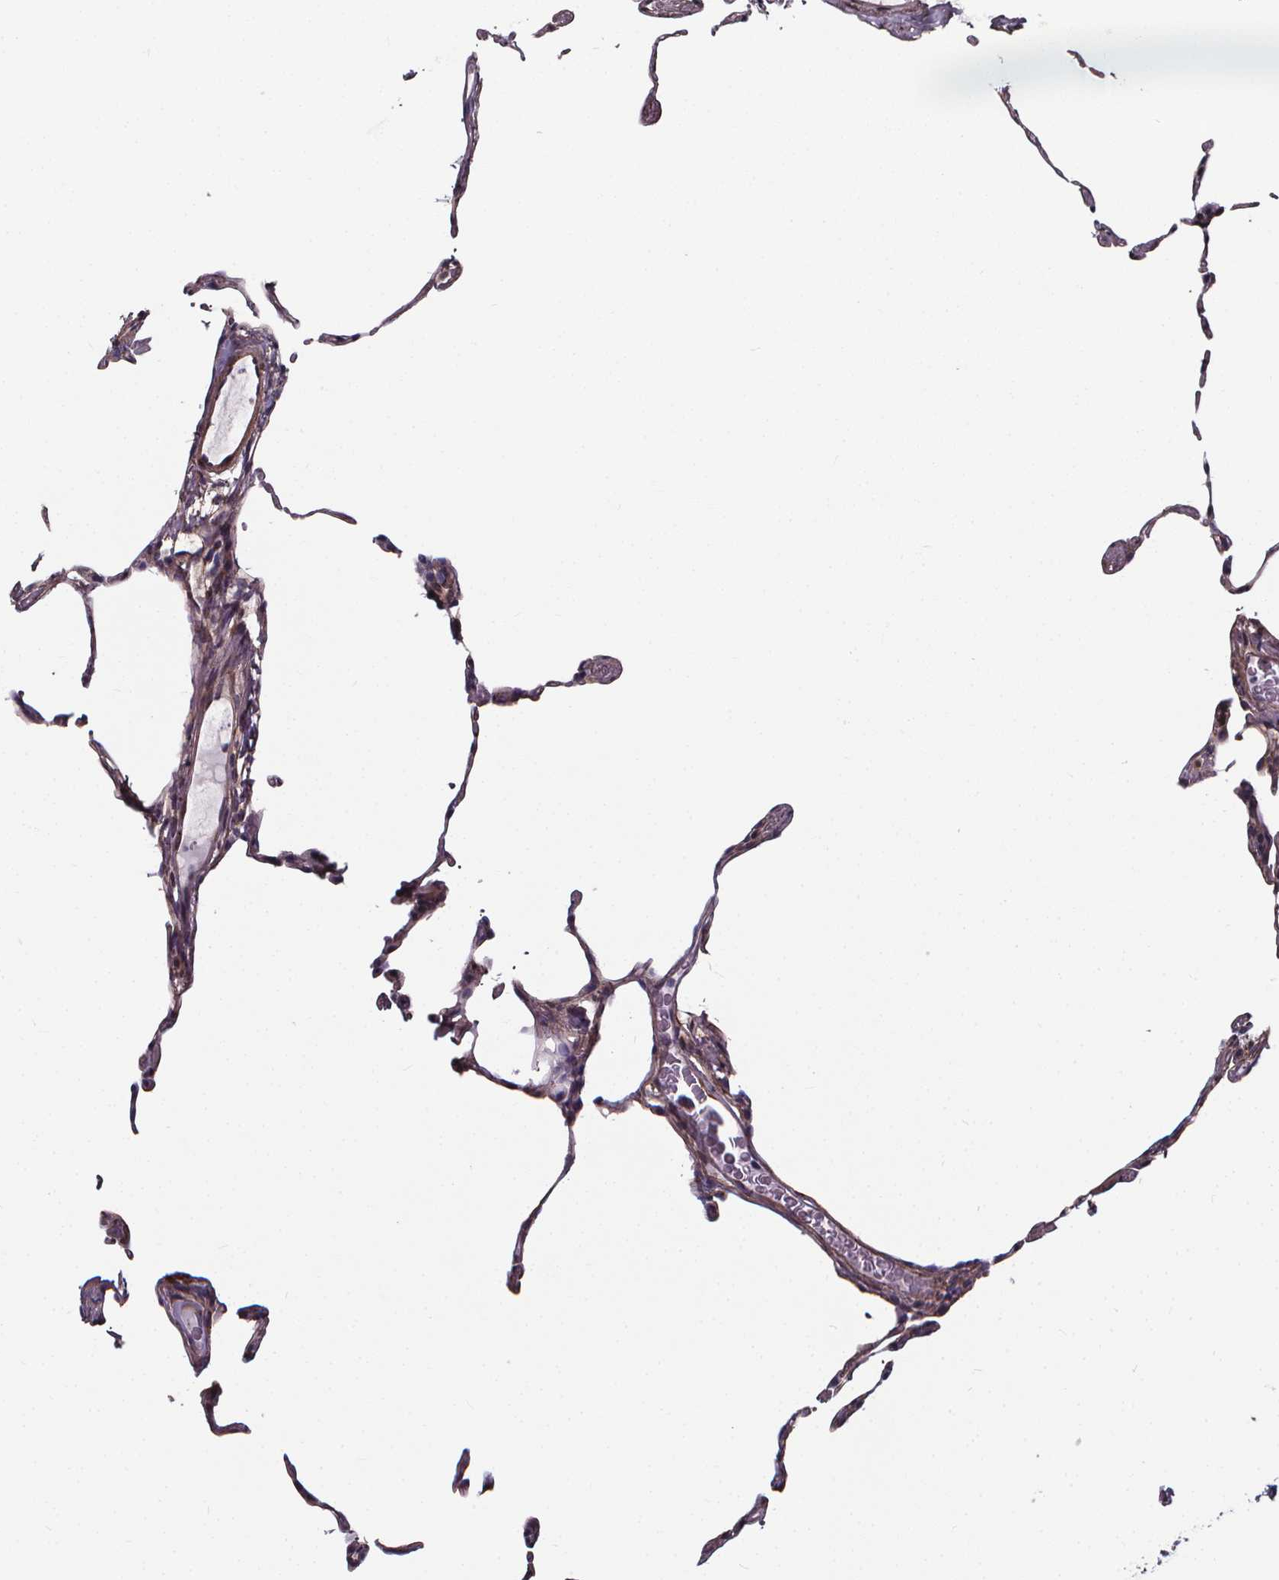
{"staining": {"intensity": "negative", "quantity": "none", "location": "none"}, "tissue": "lung", "cell_type": "Alveolar cells", "image_type": "normal", "snomed": [{"axis": "morphology", "description": "Normal tissue, NOS"}, {"axis": "topography", "description": "Lung"}], "caption": "The immunohistochemistry (IHC) photomicrograph has no significant staining in alveolar cells of lung.", "gene": "AEBP1", "patient": {"sex": "female", "age": 57}}